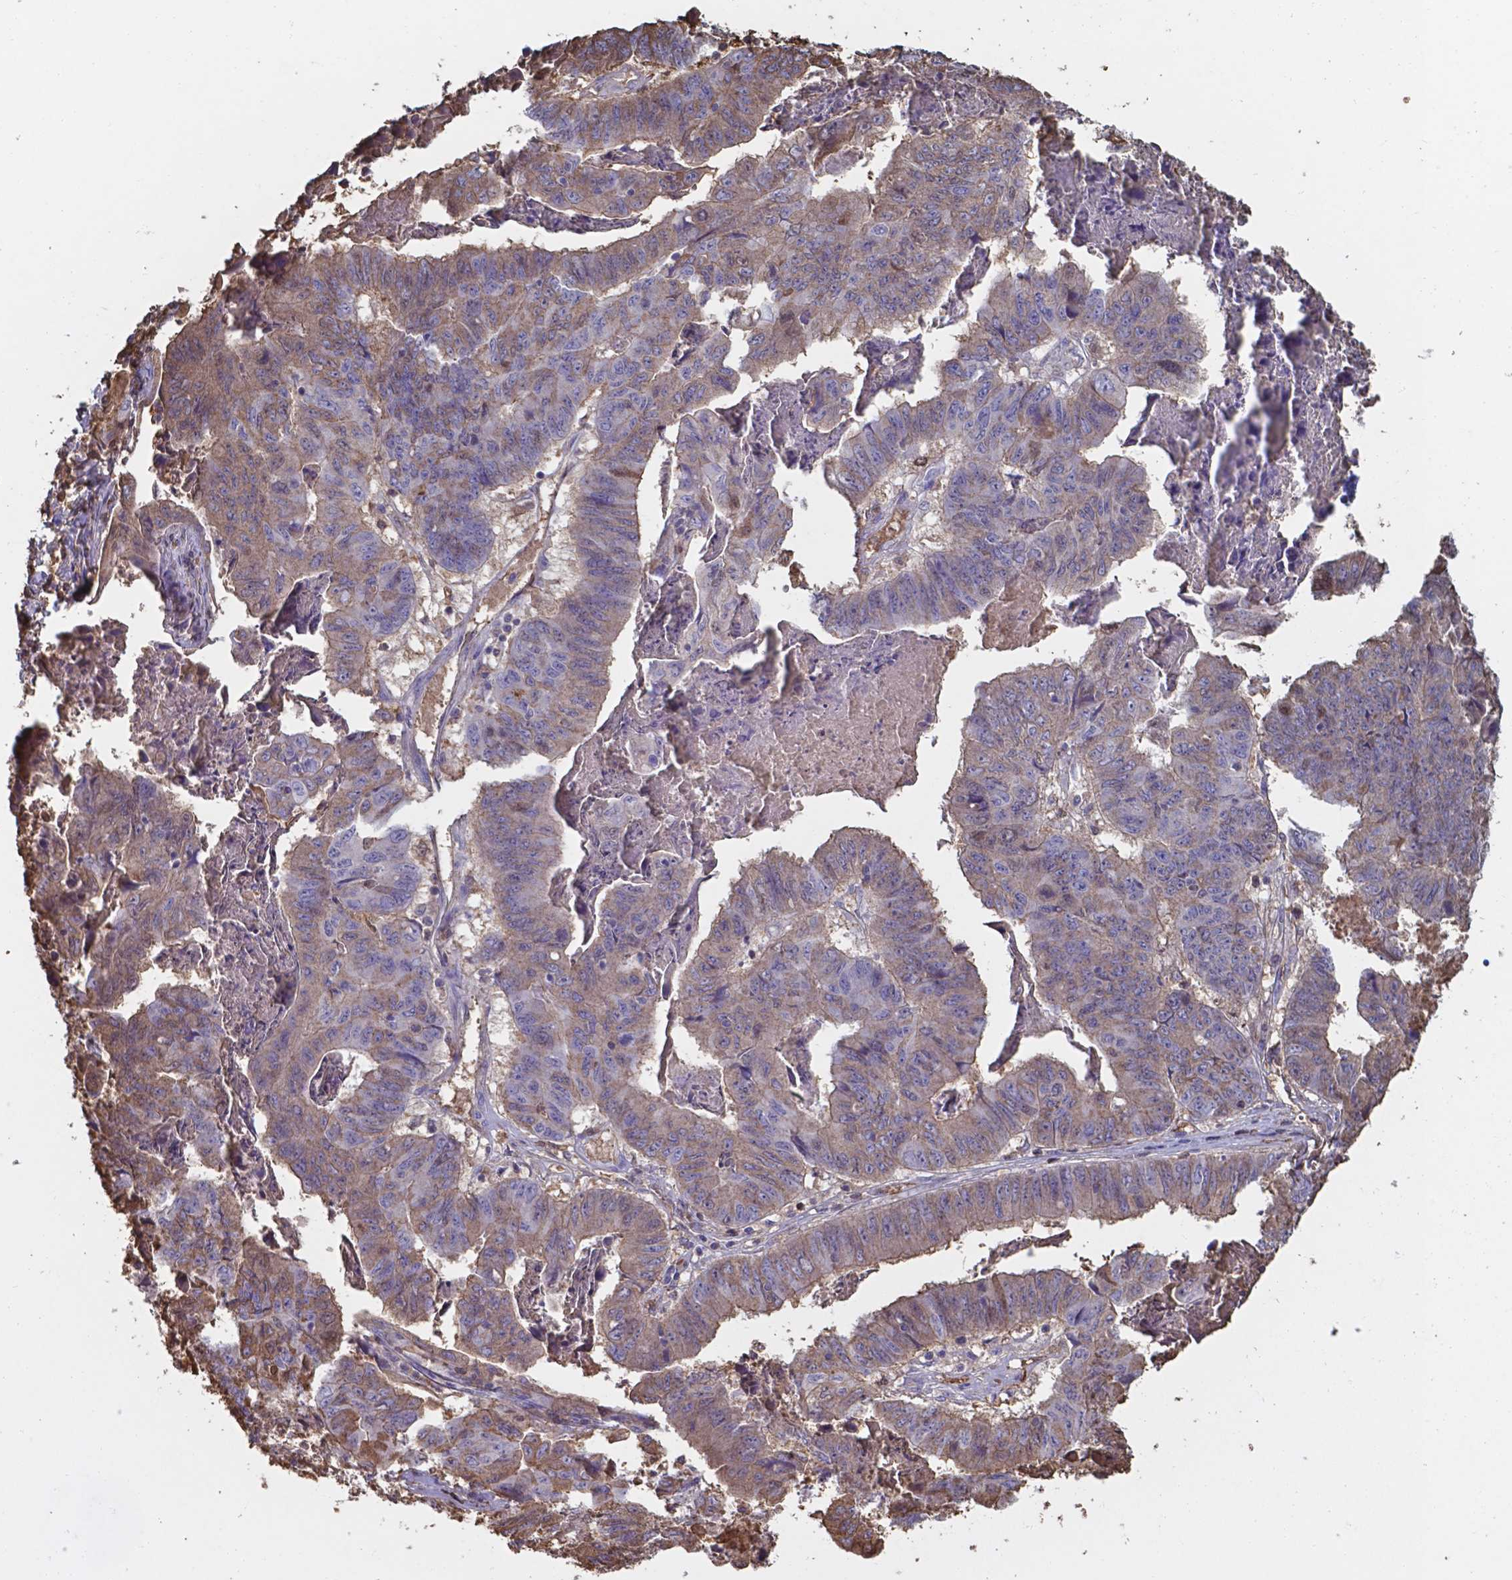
{"staining": {"intensity": "moderate", "quantity": ">75%", "location": "cytoplasmic/membranous"}, "tissue": "stomach cancer", "cell_type": "Tumor cells", "image_type": "cancer", "snomed": [{"axis": "morphology", "description": "Adenocarcinoma, NOS"}, {"axis": "topography", "description": "Stomach, lower"}], "caption": "IHC histopathology image of neoplastic tissue: stomach cancer stained using immunohistochemistry exhibits medium levels of moderate protein expression localized specifically in the cytoplasmic/membranous of tumor cells, appearing as a cytoplasmic/membranous brown color.", "gene": "SERPINA1", "patient": {"sex": "male", "age": 77}}